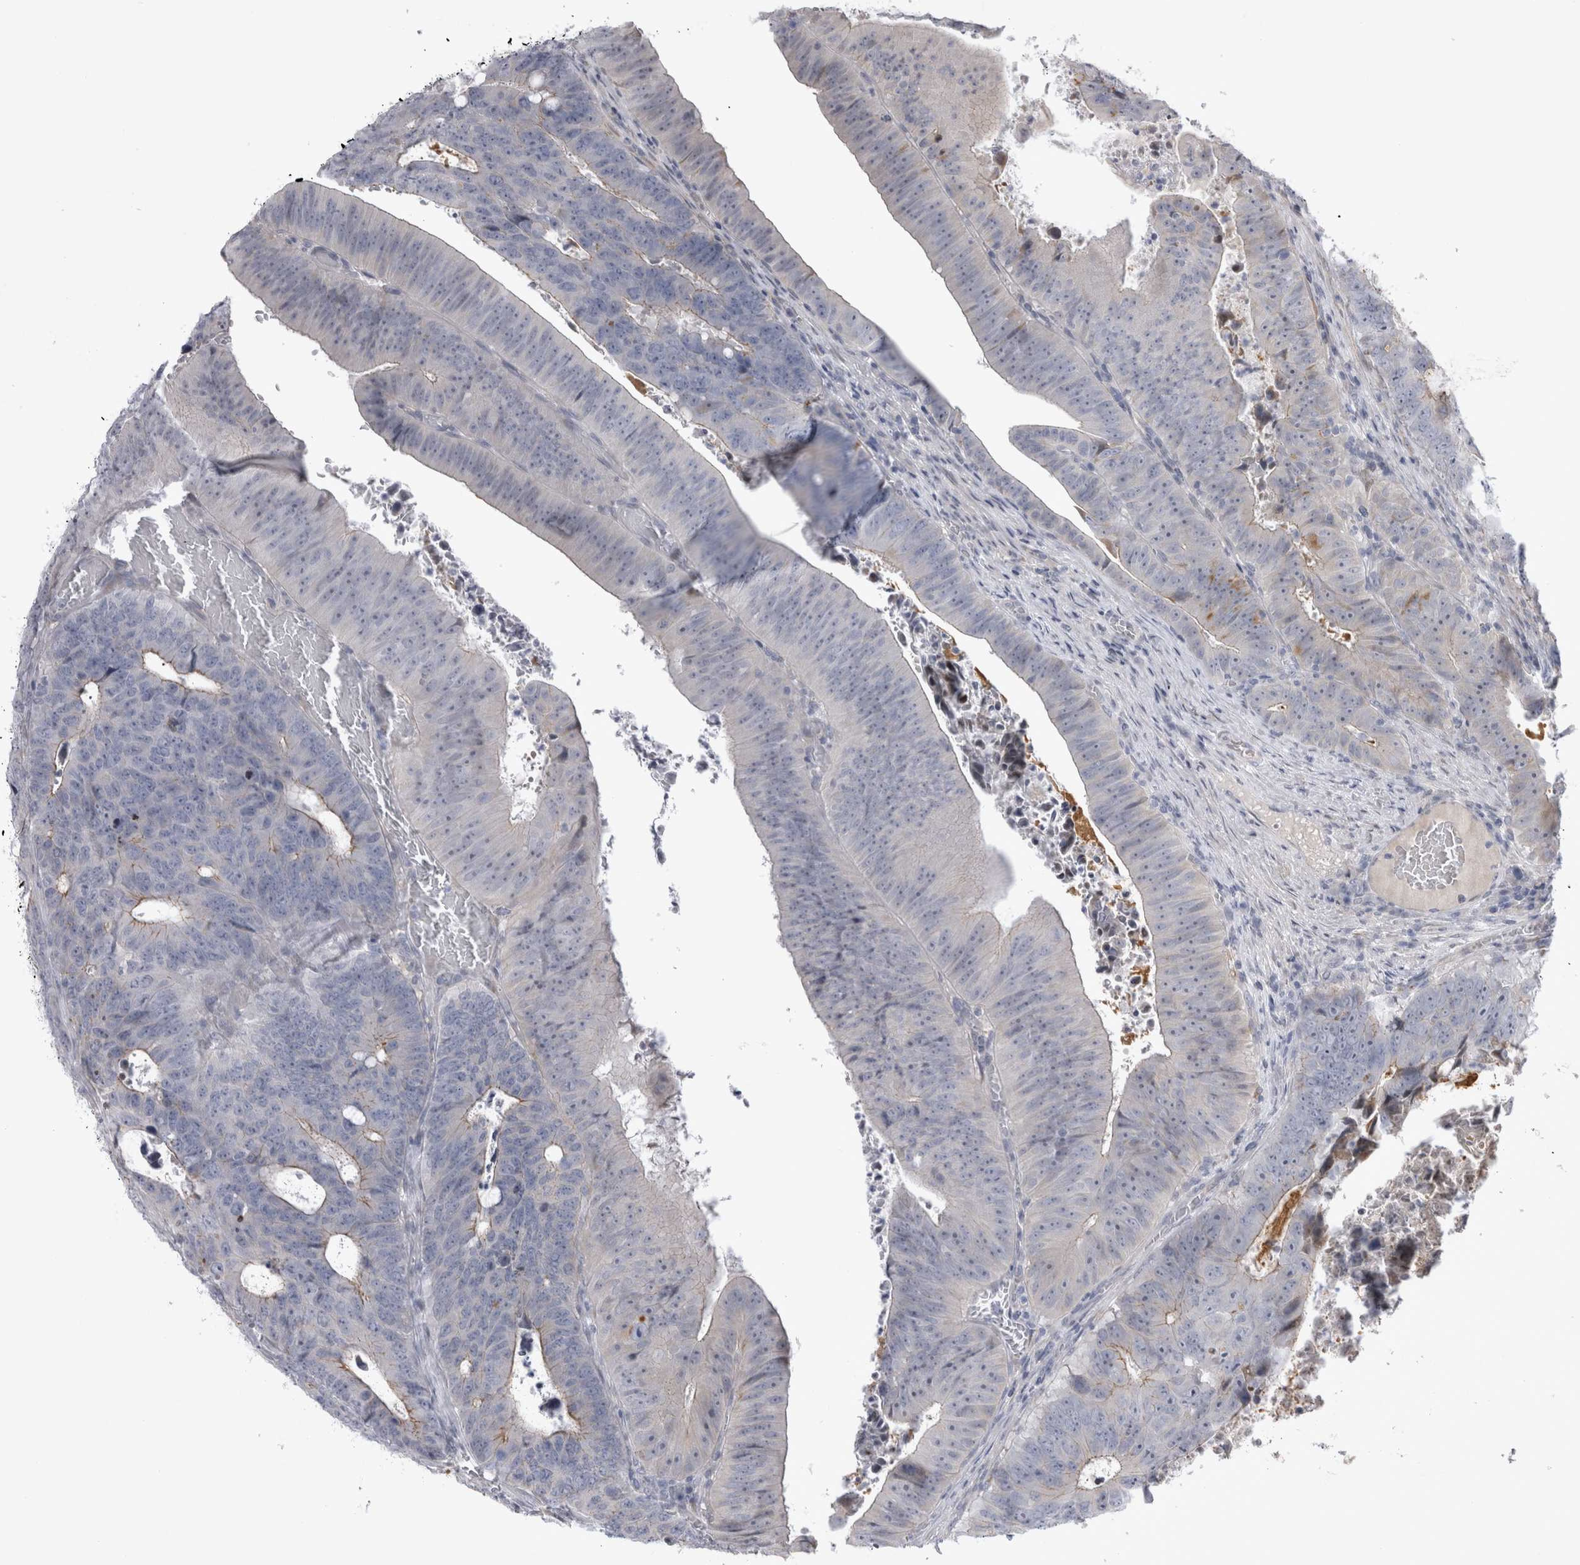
{"staining": {"intensity": "moderate", "quantity": "<25%", "location": "cytoplasmic/membranous"}, "tissue": "colorectal cancer", "cell_type": "Tumor cells", "image_type": "cancer", "snomed": [{"axis": "morphology", "description": "Adenocarcinoma, NOS"}, {"axis": "topography", "description": "Colon"}], "caption": "The photomicrograph shows a brown stain indicating the presence of a protein in the cytoplasmic/membranous of tumor cells in colorectal cancer.", "gene": "NENF", "patient": {"sex": "male", "age": 87}}